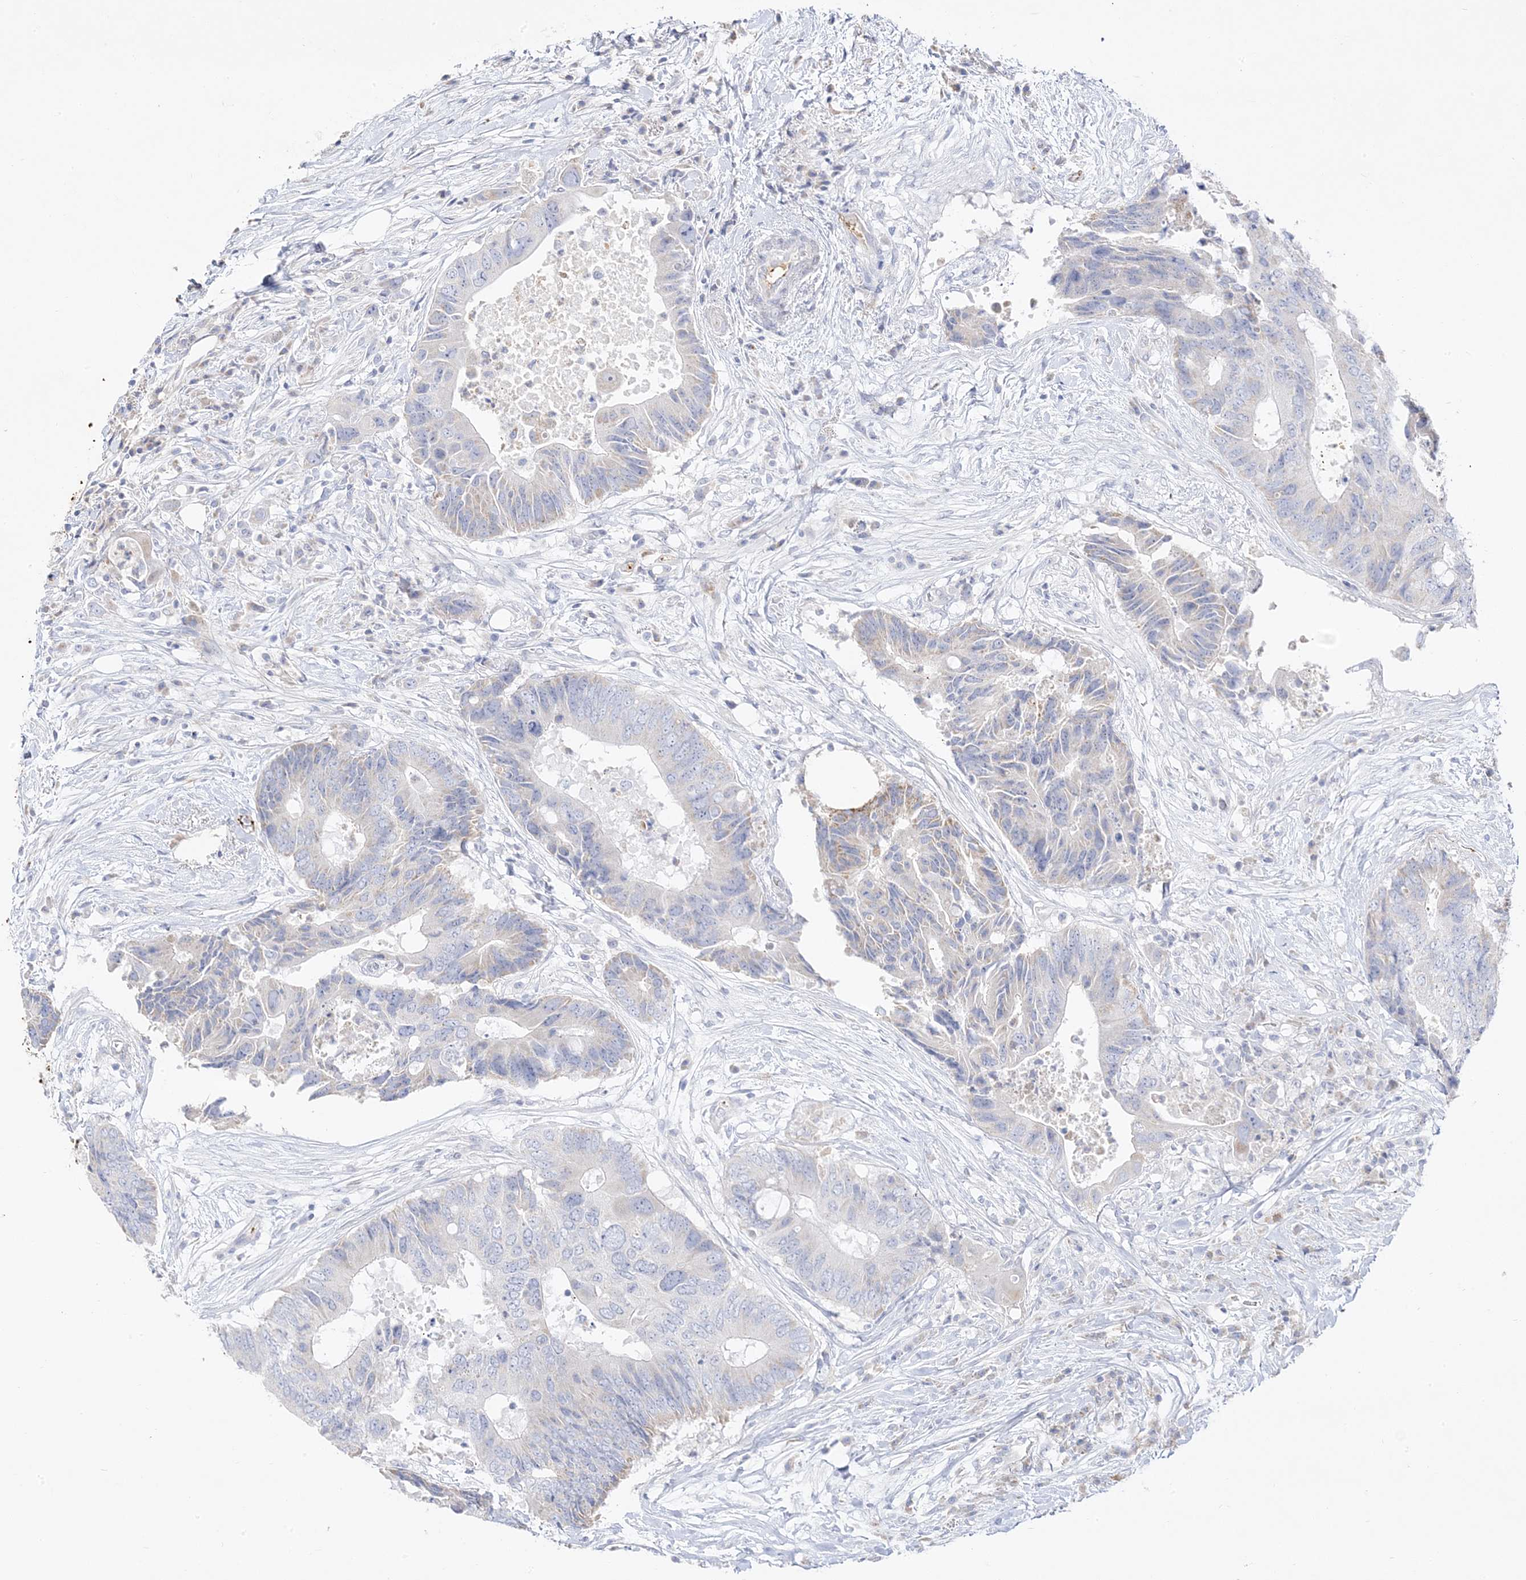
{"staining": {"intensity": "negative", "quantity": "none", "location": "none"}, "tissue": "colorectal cancer", "cell_type": "Tumor cells", "image_type": "cancer", "snomed": [{"axis": "morphology", "description": "Adenocarcinoma, NOS"}, {"axis": "topography", "description": "Colon"}], "caption": "A histopathology image of human colorectal cancer is negative for staining in tumor cells.", "gene": "TRANK1", "patient": {"sex": "male", "age": 71}}